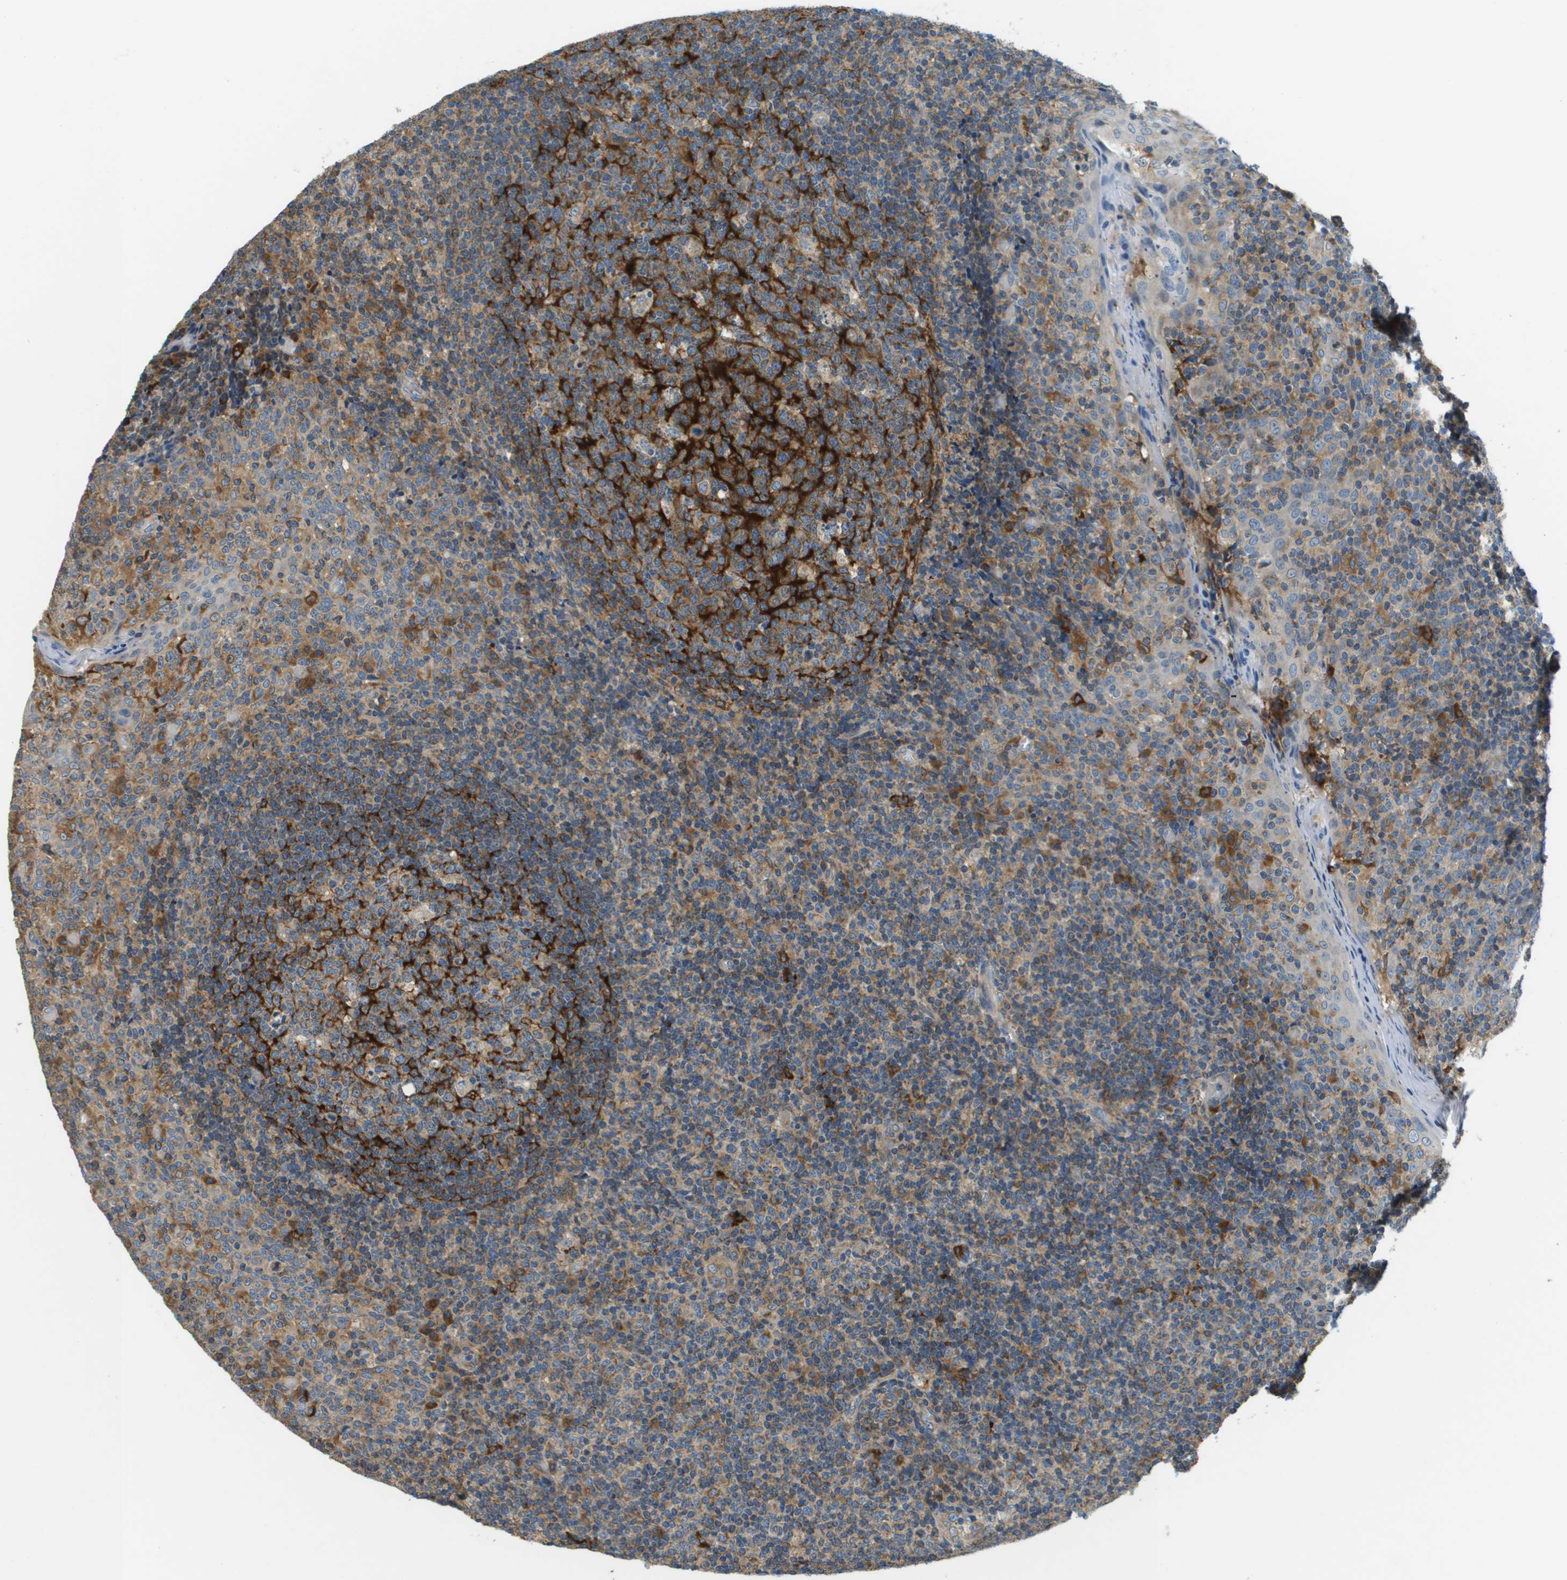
{"staining": {"intensity": "strong", "quantity": "25%-75%", "location": "cytoplasmic/membranous"}, "tissue": "tonsil", "cell_type": "Germinal center cells", "image_type": "normal", "snomed": [{"axis": "morphology", "description": "Normal tissue, NOS"}, {"axis": "topography", "description": "Tonsil"}], "caption": "IHC micrograph of unremarkable tonsil: human tonsil stained using immunohistochemistry (IHC) displays high levels of strong protein expression localized specifically in the cytoplasmic/membranous of germinal center cells, appearing as a cytoplasmic/membranous brown color.", "gene": "SAMSN1", "patient": {"sex": "female", "age": 19}}